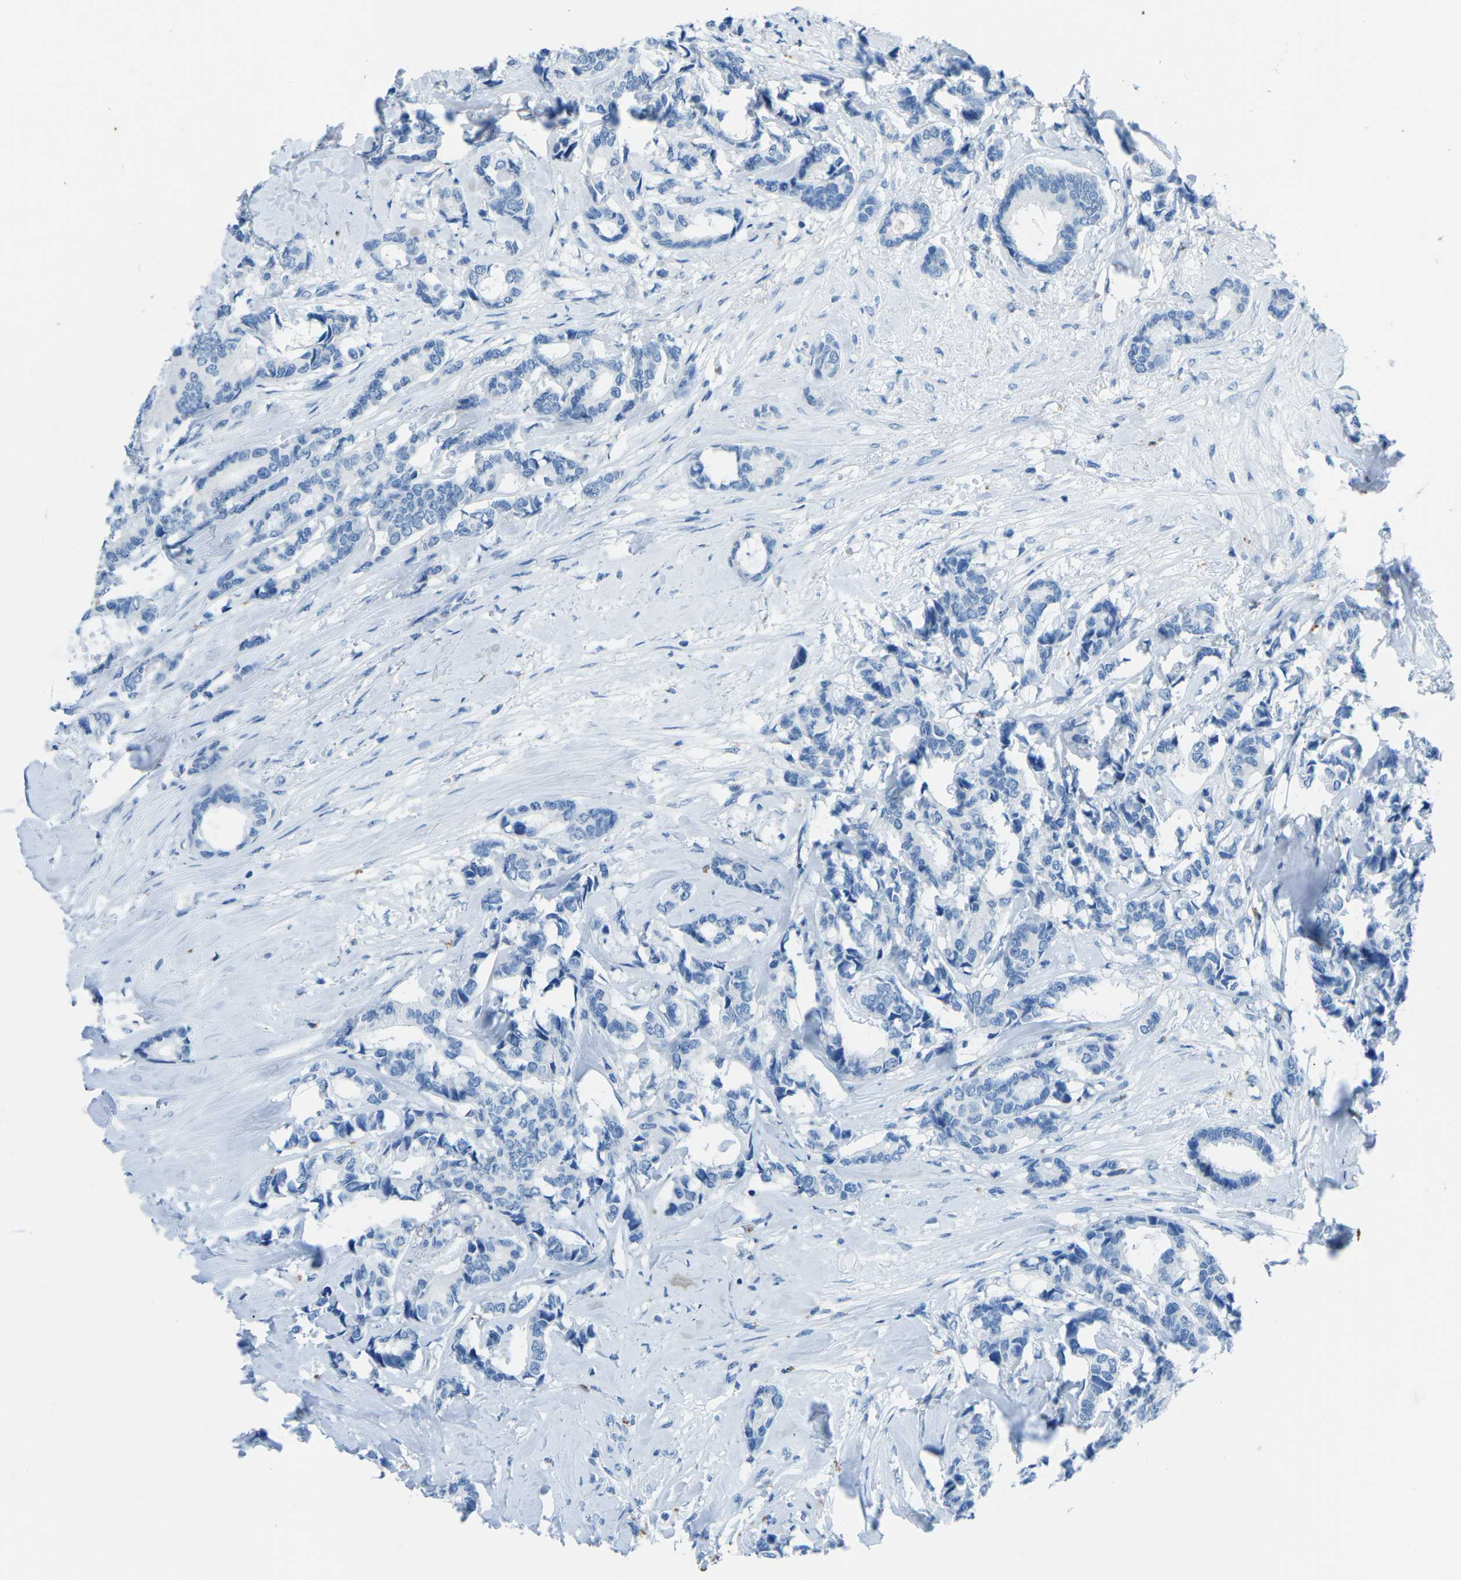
{"staining": {"intensity": "negative", "quantity": "none", "location": "none"}, "tissue": "breast cancer", "cell_type": "Tumor cells", "image_type": "cancer", "snomed": [{"axis": "morphology", "description": "Duct carcinoma"}, {"axis": "topography", "description": "Breast"}], "caption": "High power microscopy photomicrograph of an immunohistochemistry (IHC) histopathology image of breast cancer (intraductal carcinoma), revealing no significant expression in tumor cells. Brightfield microscopy of immunohistochemistry (IHC) stained with DAB (brown) and hematoxylin (blue), captured at high magnification.", "gene": "MYH8", "patient": {"sex": "female", "age": 87}}